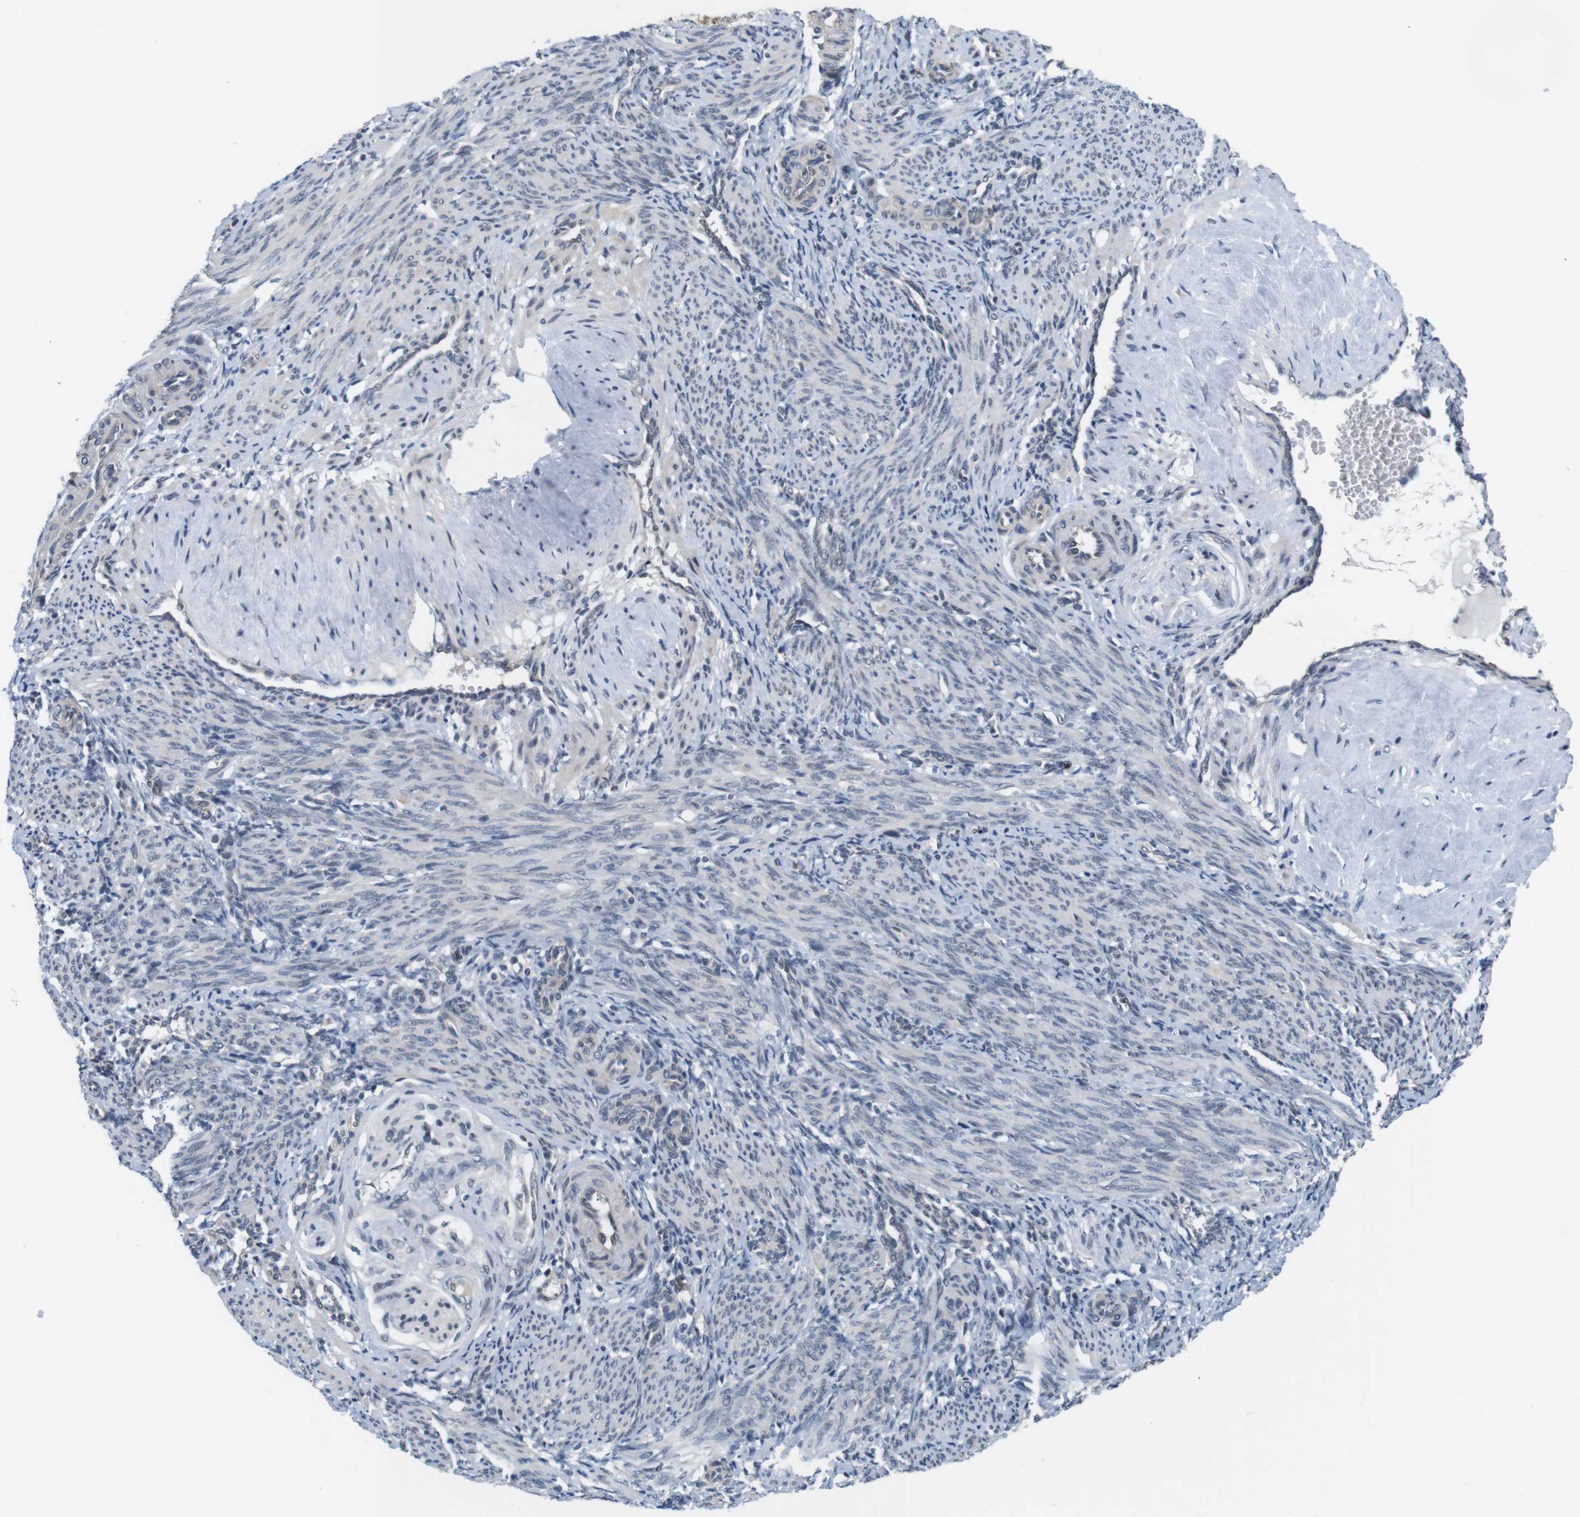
{"staining": {"intensity": "negative", "quantity": "none", "location": "none"}, "tissue": "smooth muscle", "cell_type": "Smooth muscle cells", "image_type": "normal", "snomed": [{"axis": "morphology", "description": "Normal tissue, NOS"}, {"axis": "topography", "description": "Endometrium"}], "caption": "High power microscopy micrograph of an immunohistochemistry photomicrograph of normal smooth muscle, revealing no significant positivity in smooth muscle cells.", "gene": "SMCO2", "patient": {"sex": "female", "age": 33}}